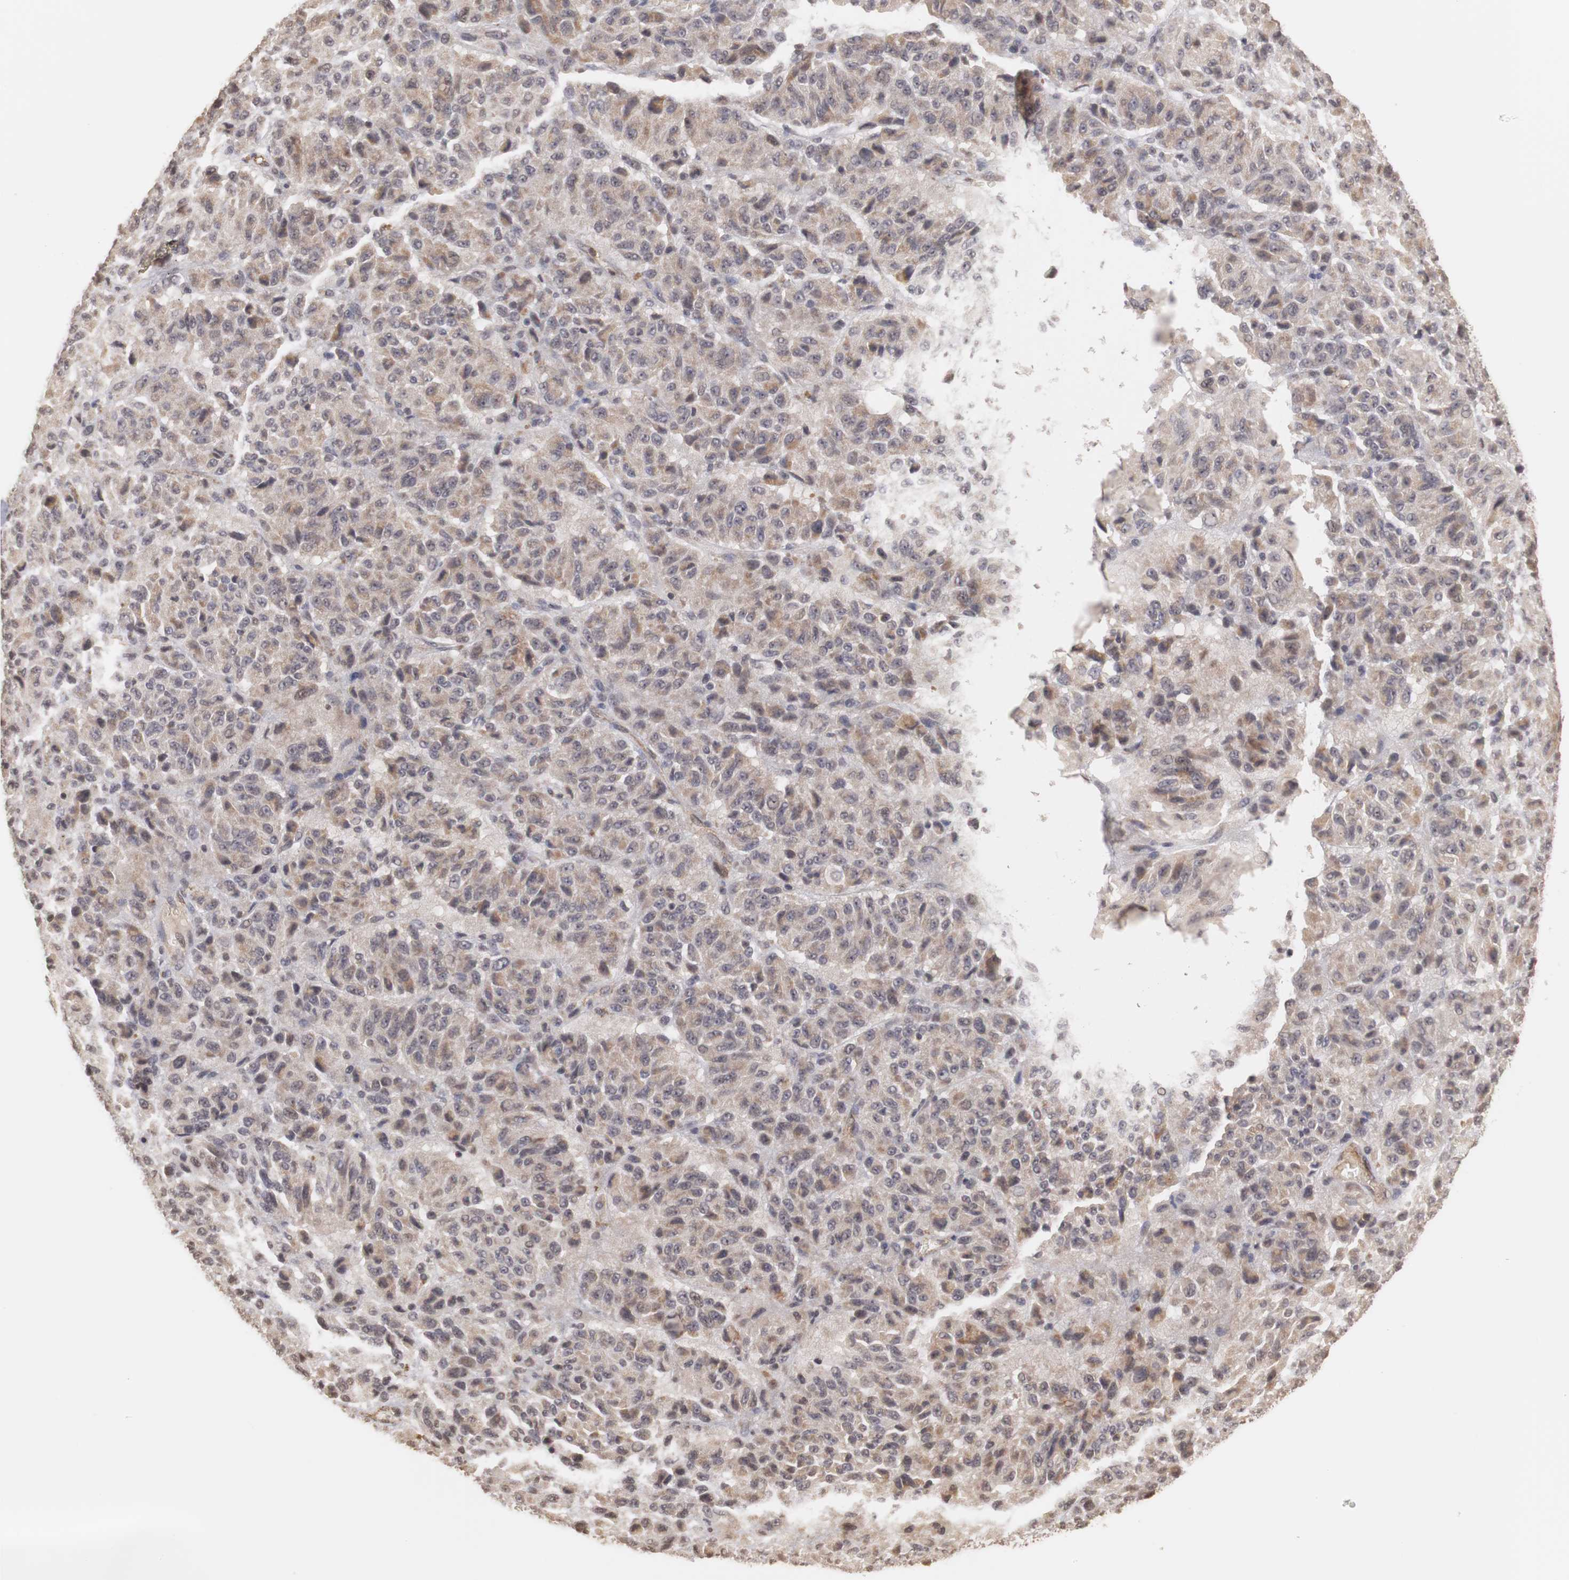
{"staining": {"intensity": "weak", "quantity": ">75%", "location": "cytoplasmic/membranous"}, "tissue": "melanoma", "cell_type": "Tumor cells", "image_type": "cancer", "snomed": [{"axis": "morphology", "description": "Malignant melanoma, Metastatic site"}, {"axis": "topography", "description": "Lung"}], "caption": "The immunohistochemical stain highlights weak cytoplasmic/membranous positivity in tumor cells of melanoma tissue. The staining was performed using DAB (3,3'-diaminobenzidine) to visualize the protein expression in brown, while the nuclei were stained in blue with hematoxylin (Magnification: 20x).", "gene": "PLEKHA1", "patient": {"sex": "male", "age": 64}}